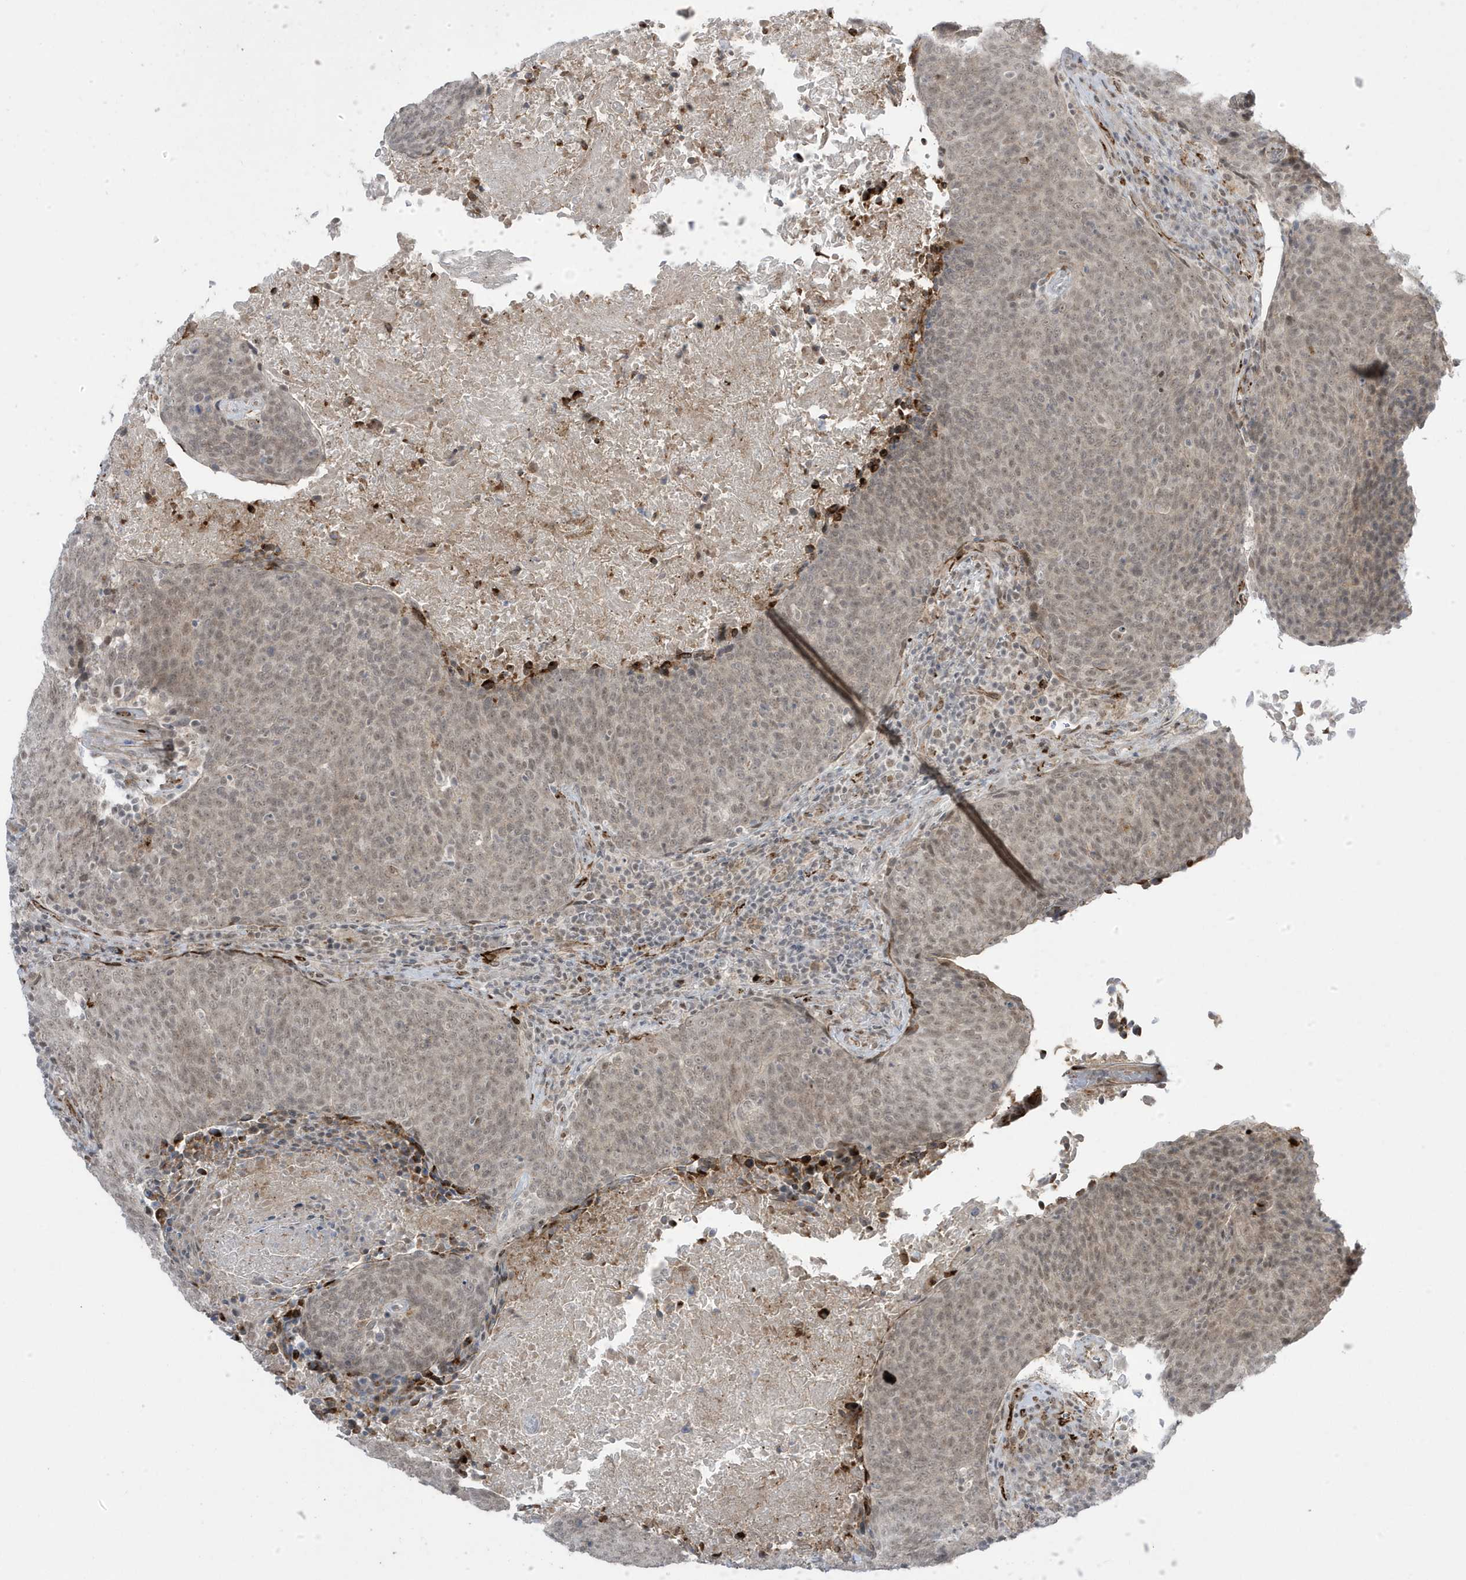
{"staining": {"intensity": "moderate", "quantity": ">75%", "location": "nuclear"}, "tissue": "head and neck cancer", "cell_type": "Tumor cells", "image_type": "cancer", "snomed": [{"axis": "morphology", "description": "Squamous cell carcinoma, NOS"}, {"axis": "morphology", "description": "Squamous cell carcinoma, metastatic, NOS"}, {"axis": "topography", "description": "Lymph node"}, {"axis": "topography", "description": "Head-Neck"}], "caption": "Human head and neck metastatic squamous cell carcinoma stained with a brown dye exhibits moderate nuclear positive staining in about >75% of tumor cells.", "gene": "ADAMTSL3", "patient": {"sex": "male", "age": 62}}